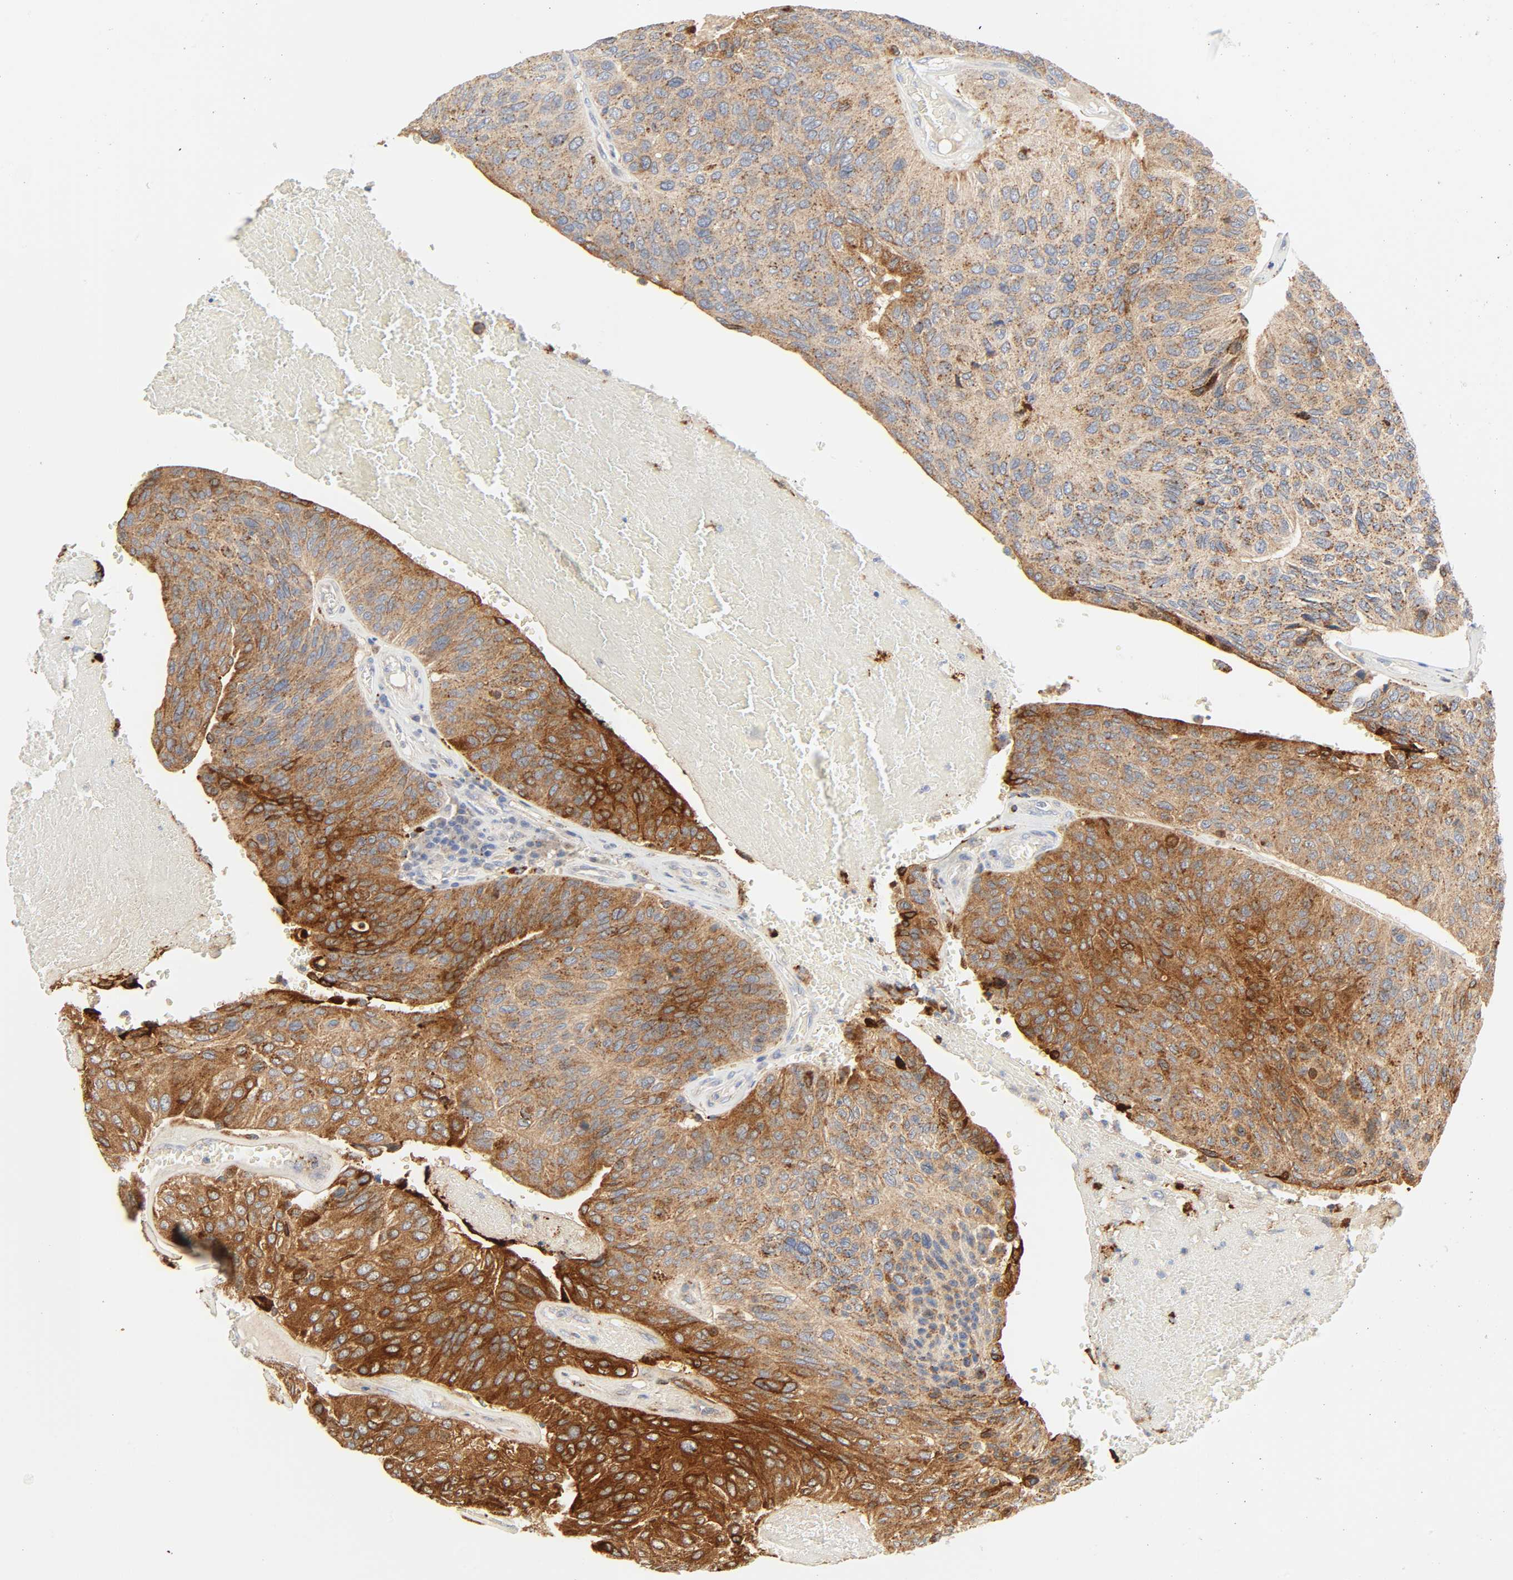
{"staining": {"intensity": "strong", "quantity": ">75%", "location": "cytoplasmic/membranous"}, "tissue": "urothelial cancer", "cell_type": "Tumor cells", "image_type": "cancer", "snomed": [{"axis": "morphology", "description": "Urothelial carcinoma, High grade"}, {"axis": "topography", "description": "Urinary bladder"}], "caption": "Tumor cells reveal strong cytoplasmic/membranous expression in approximately >75% of cells in urothelial cancer.", "gene": "CAMK2A", "patient": {"sex": "male", "age": 66}}